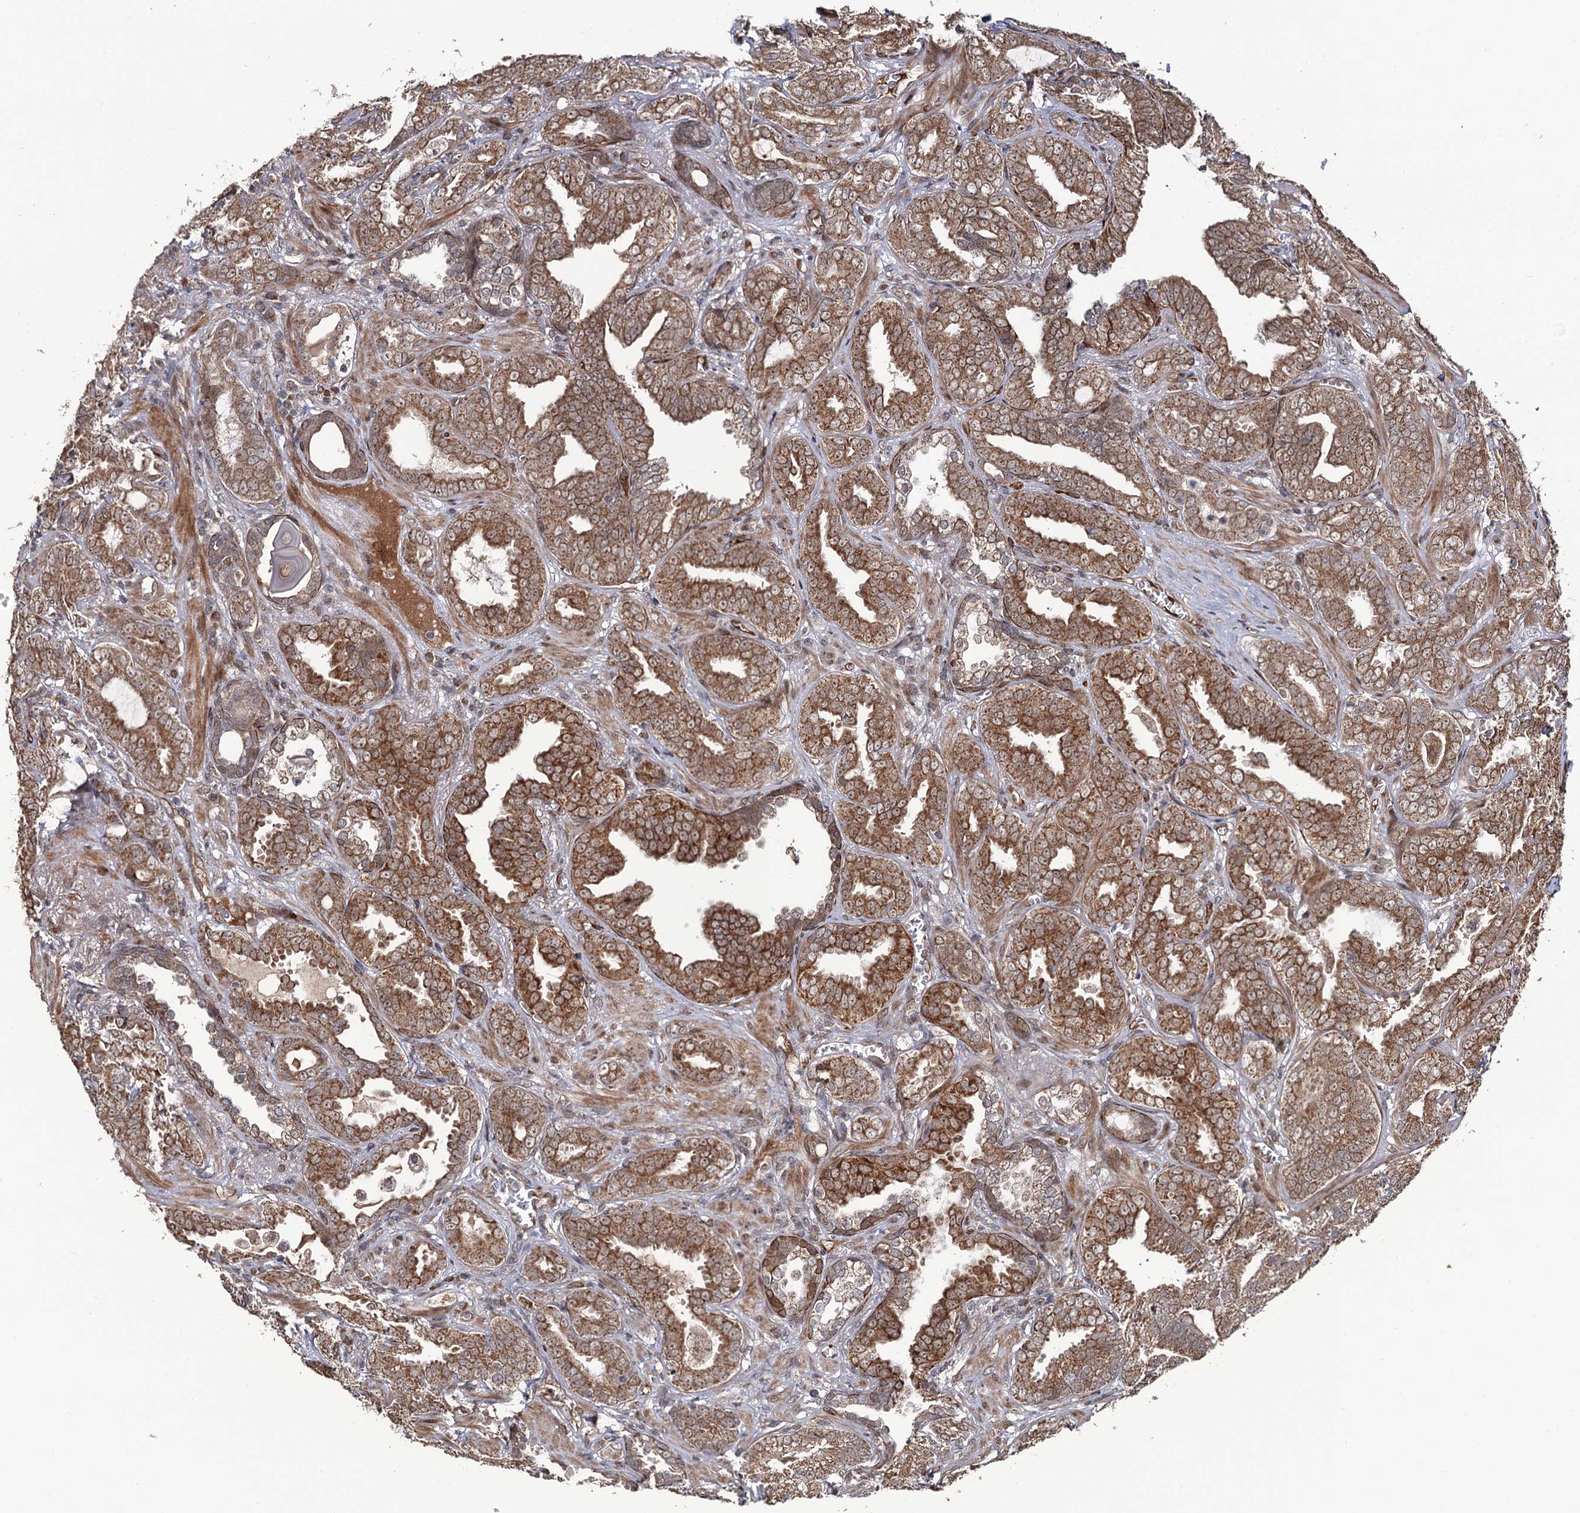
{"staining": {"intensity": "moderate", "quantity": ">75%", "location": "cytoplasmic/membranous"}, "tissue": "prostate cancer", "cell_type": "Tumor cells", "image_type": "cancer", "snomed": [{"axis": "morphology", "description": "Adenocarcinoma, High grade"}, {"axis": "topography", "description": "Prostate and seminal vesicle, NOS"}], "caption": "High-magnification brightfield microscopy of prostate cancer (adenocarcinoma (high-grade)) stained with DAB (brown) and counterstained with hematoxylin (blue). tumor cells exhibit moderate cytoplasmic/membranous expression is identified in about>75% of cells.", "gene": "LRRC63", "patient": {"sex": "male", "age": 67}}